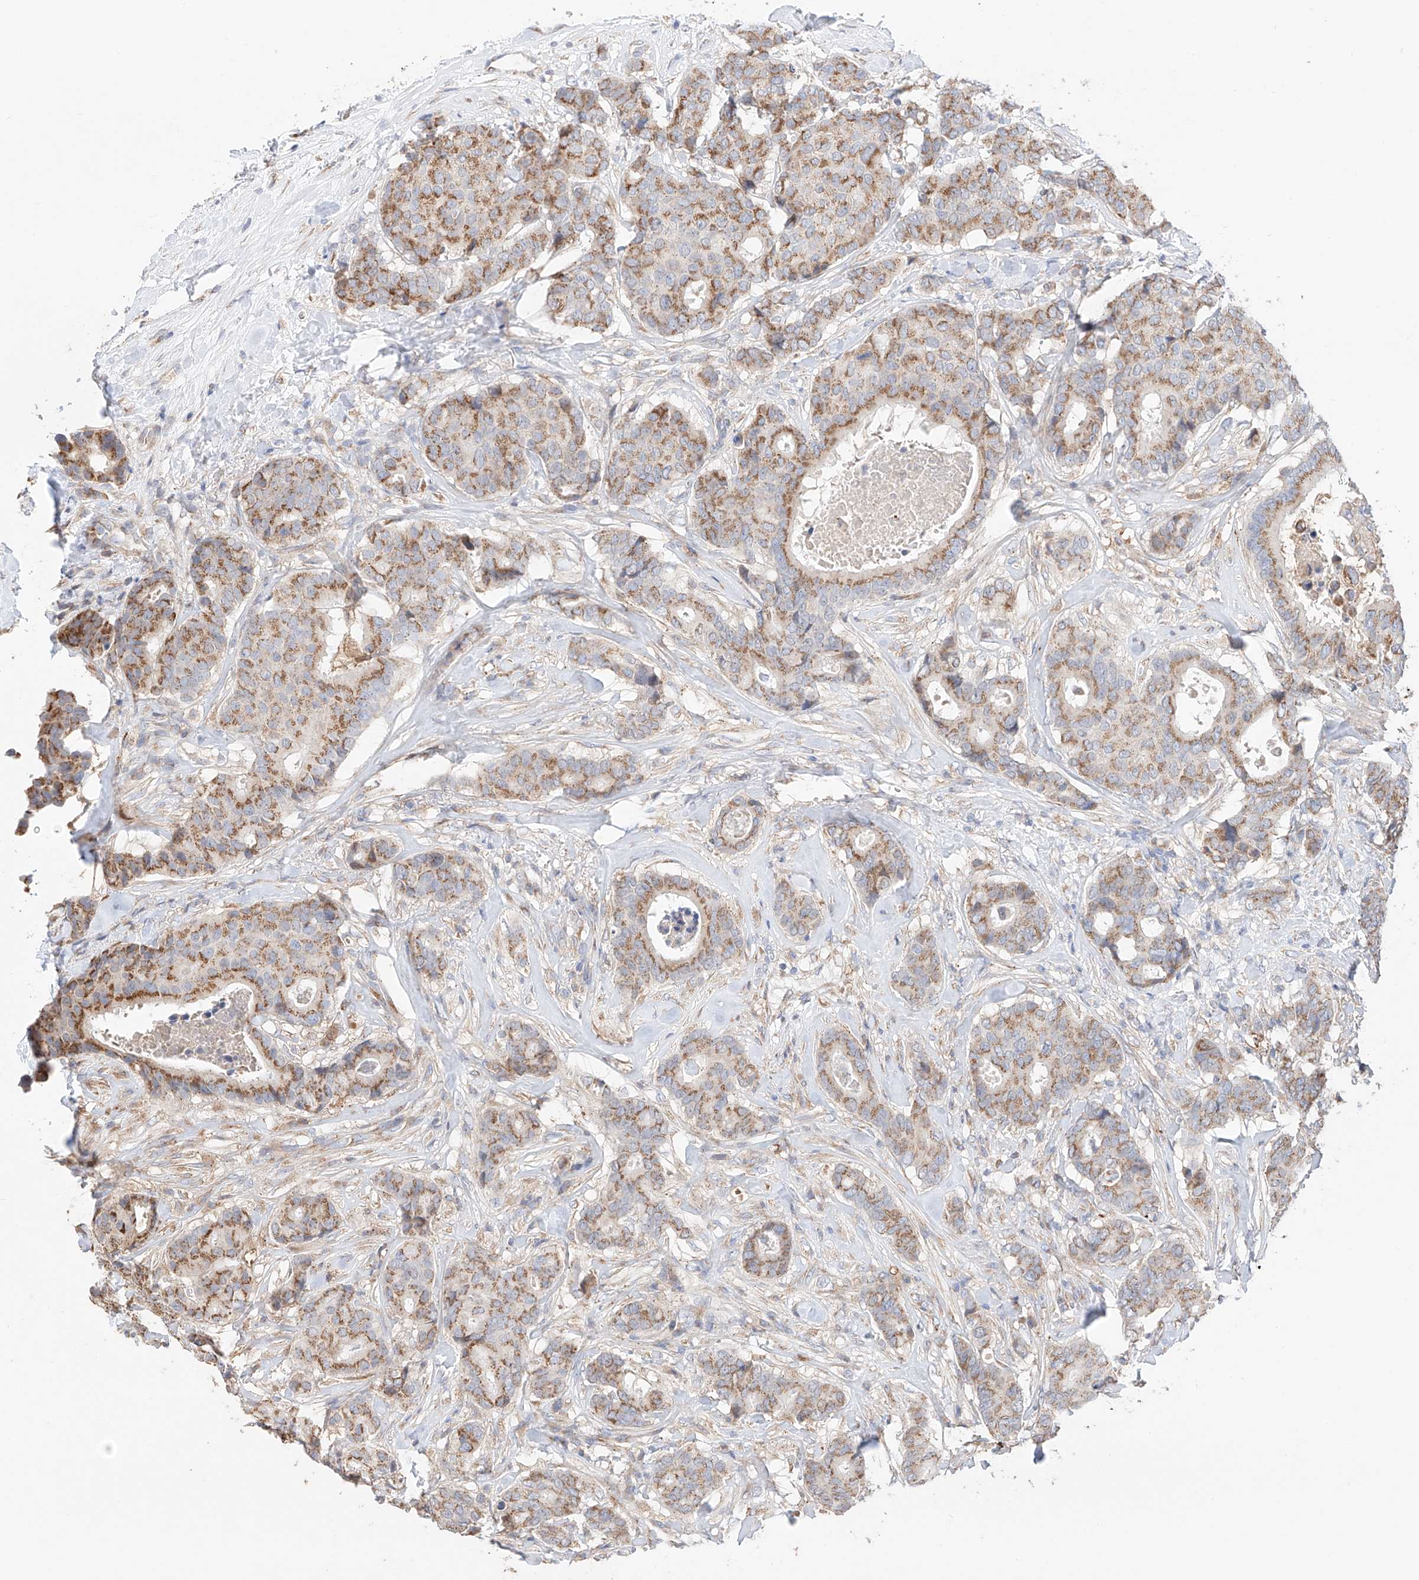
{"staining": {"intensity": "moderate", "quantity": ">75%", "location": "cytoplasmic/membranous"}, "tissue": "breast cancer", "cell_type": "Tumor cells", "image_type": "cancer", "snomed": [{"axis": "morphology", "description": "Duct carcinoma"}, {"axis": "topography", "description": "Breast"}], "caption": "A brown stain labels moderate cytoplasmic/membranous positivity of a protein in breast cancer (intraductal carcinoma) tumor cells.", "gene": "MOSPD1", "patient": {"sex": "female", "age": 75}}